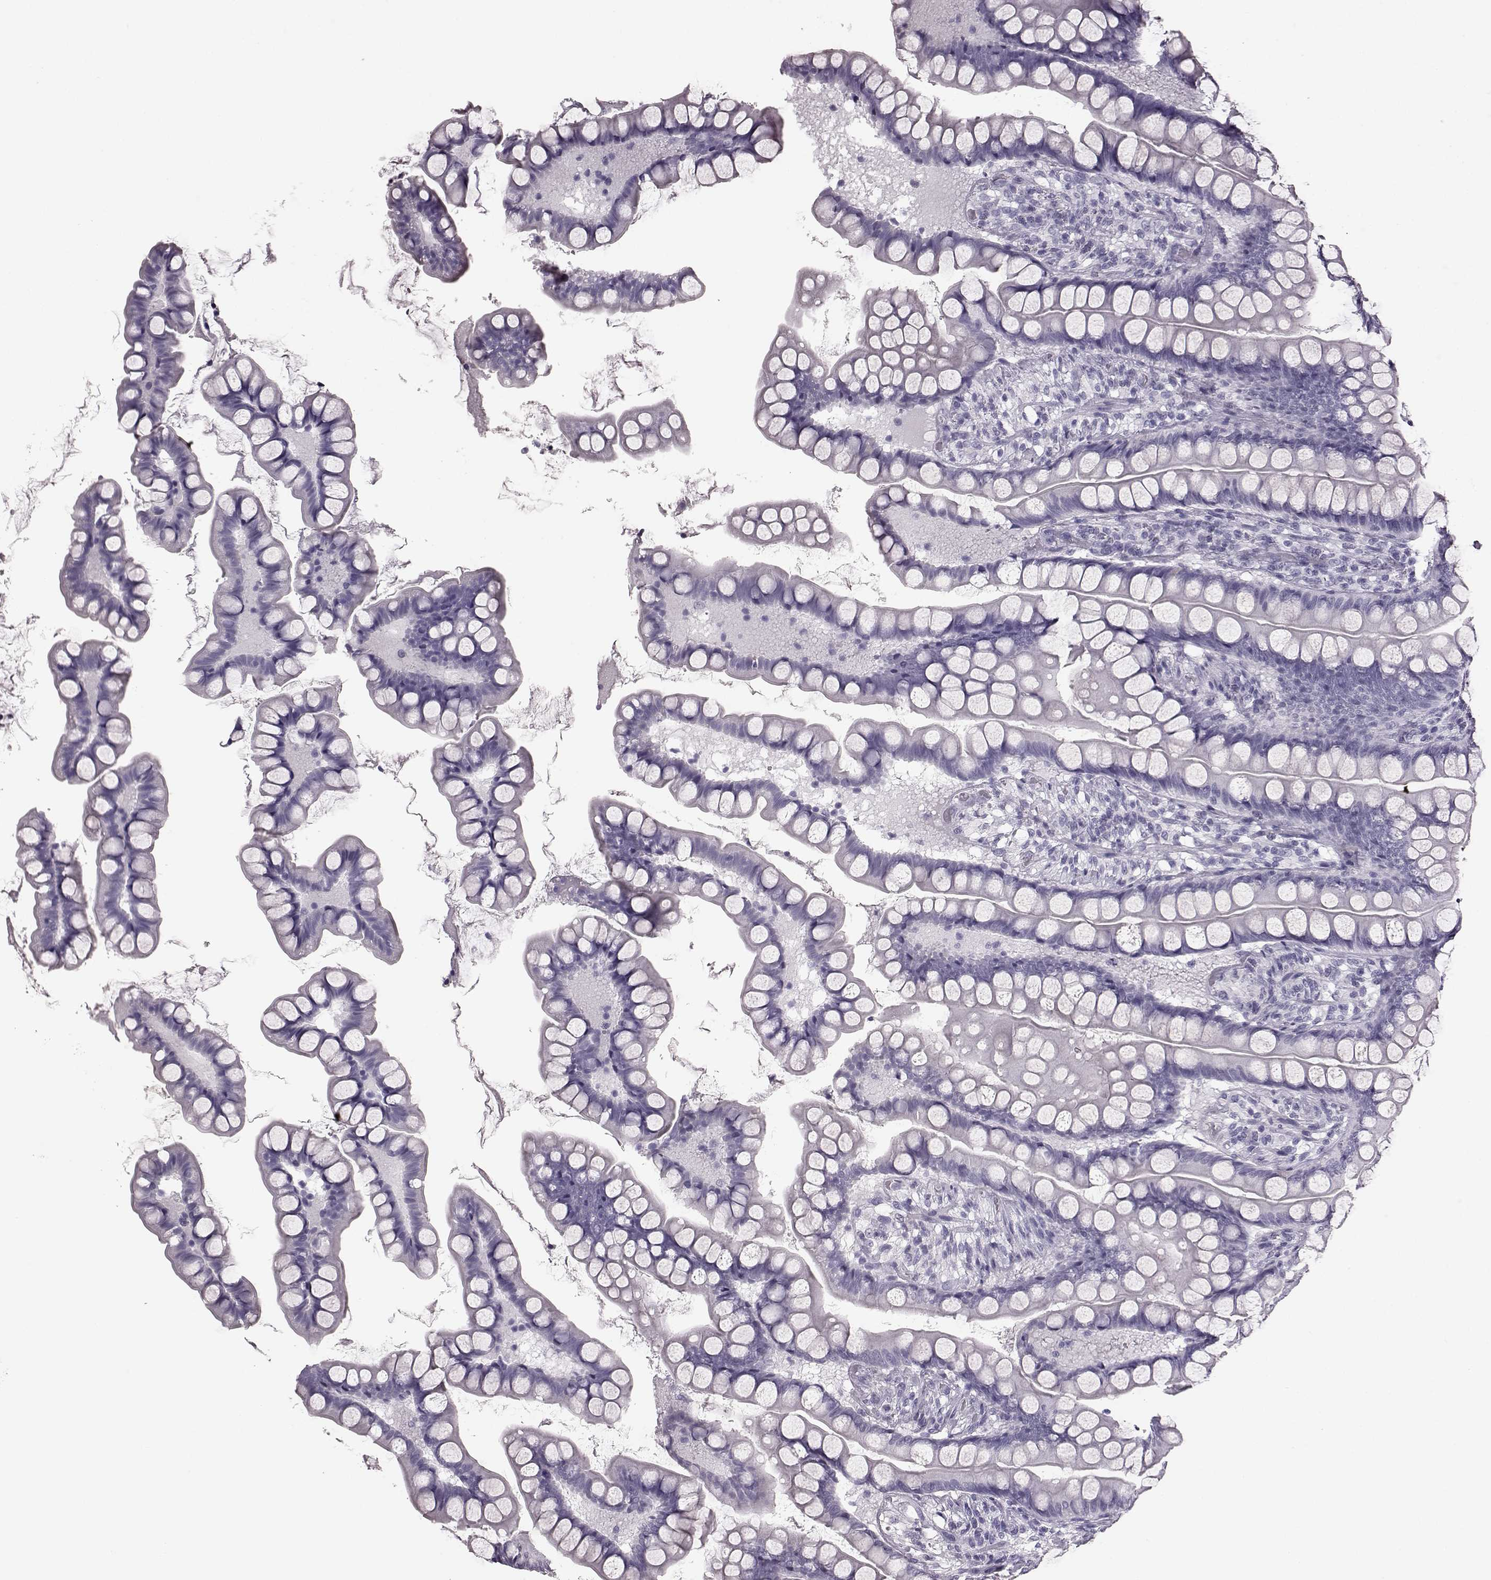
{"staining": {"intensity": "negative", "quantity": "none", "location": "none"}, "tissue": "small intestine", "cell_type": "Glandular cells", "image_type": "normal", "snomed": [{"axis": "morphology", "description": "Normal tissue, NOS"}, {"axis": "topography", "description": "Small intestine"}], "caption": "IHC photomicrograph of normal human small intestine stained for a protein (brown), which exhibits no expression in glandular cells.", "gene": "AIPL1", "patient": {"sex": "male", "age": 70}}